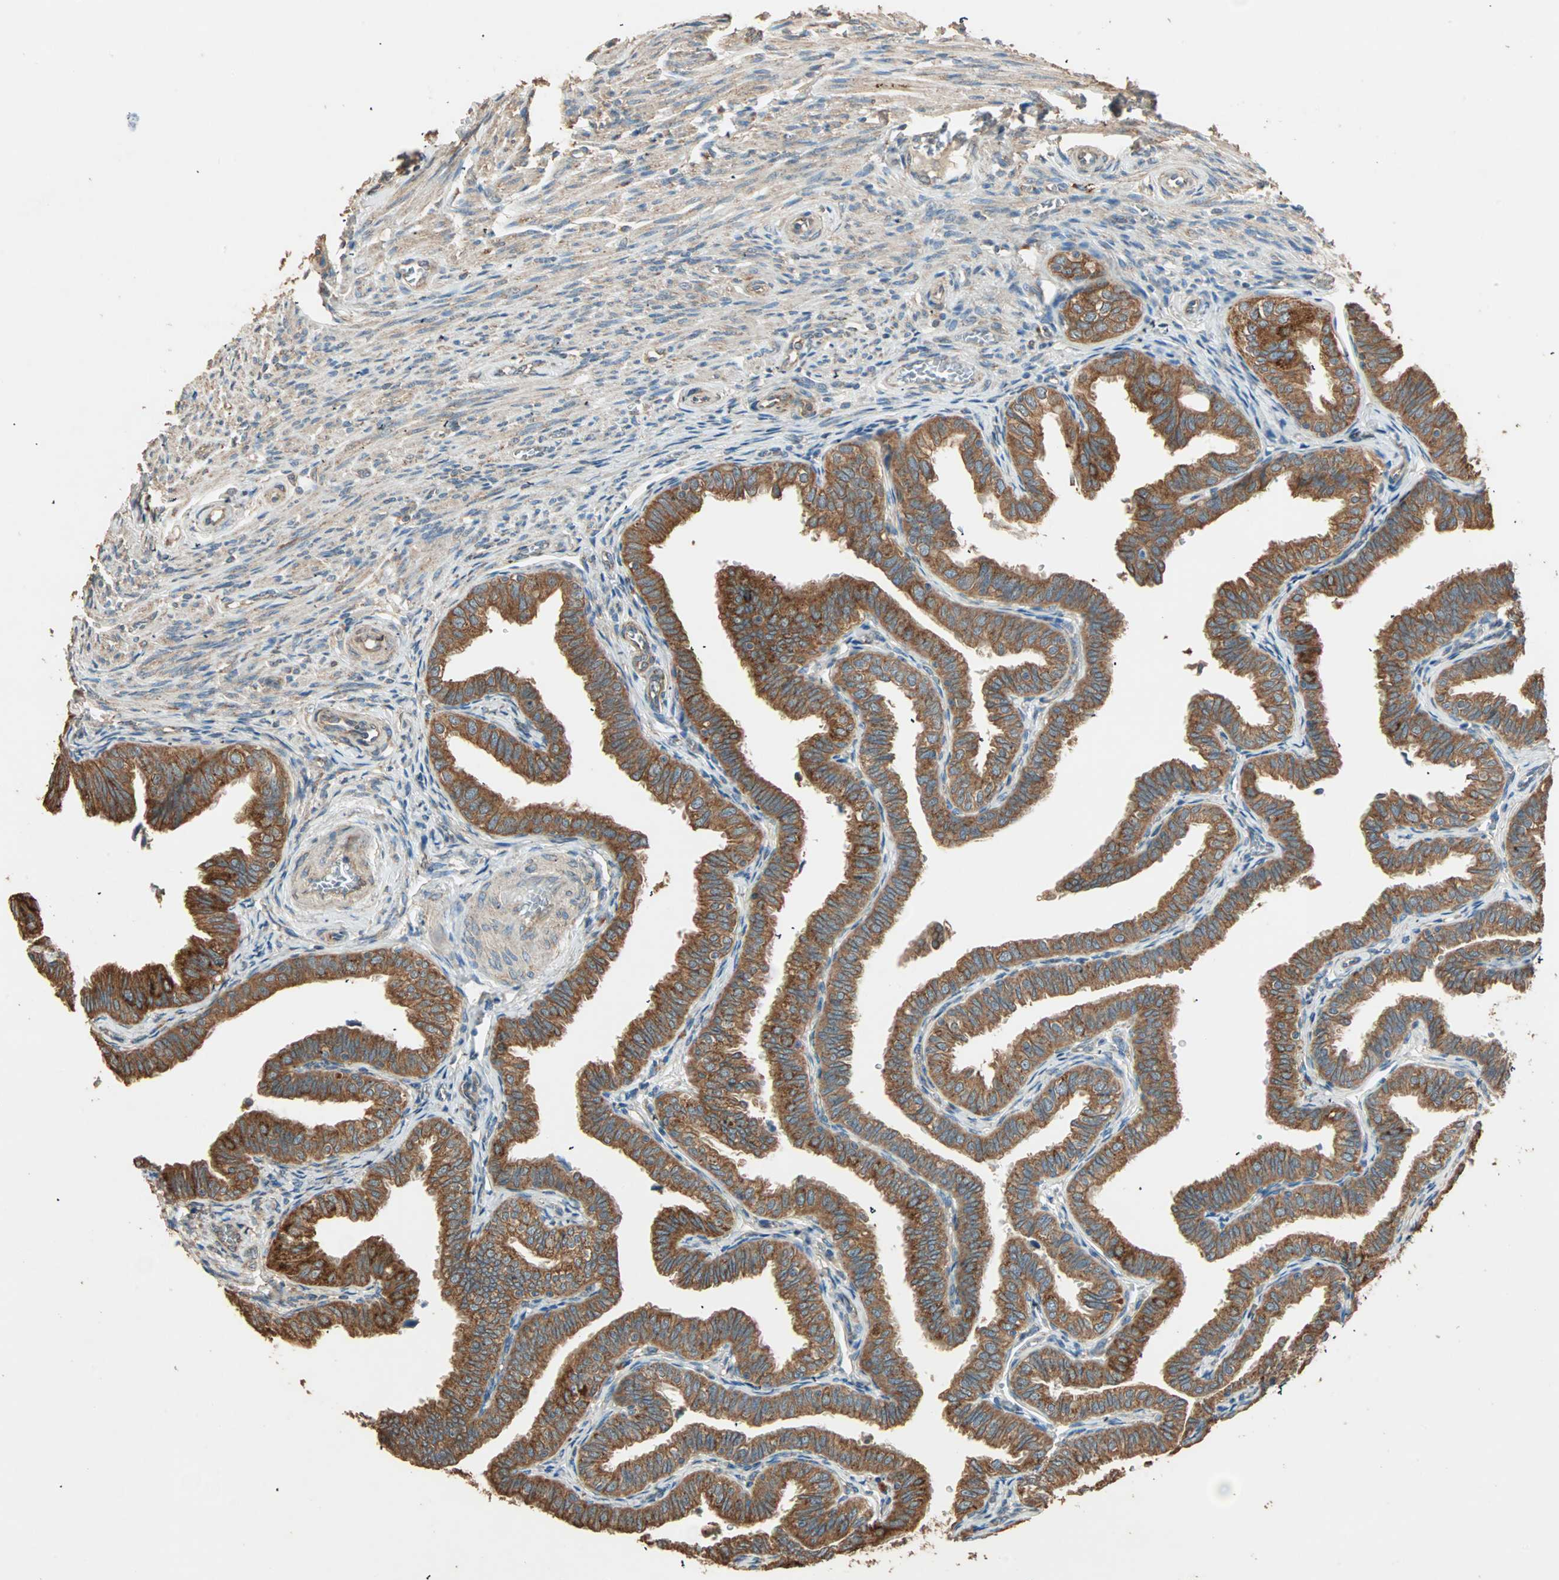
{"staining": {"intensity": "strong", "quantity": ">75%", "location": "cytoplasmic/membranous"}, "tissue": "fallopian tube", "cell_type": "Glandular cells", "image_type": "normal", "snomed": [{"axis": "morphology", "description": "Normal tissue, NOS"}, {"axis": "topography", "description": "Fallopian tube"}], "caption": "IHC of normal fallopian tube demonstrates high levels of strong cytoplasmic/membranous positivity in about >75% of glandular cells. The staining is performed using DAB brown chromogen to label protein expression. The nuclei are counter-stained blue using hematoxylin.", "gene": "EIF4G2", "patient": {"sex": "female", "age": 46}}